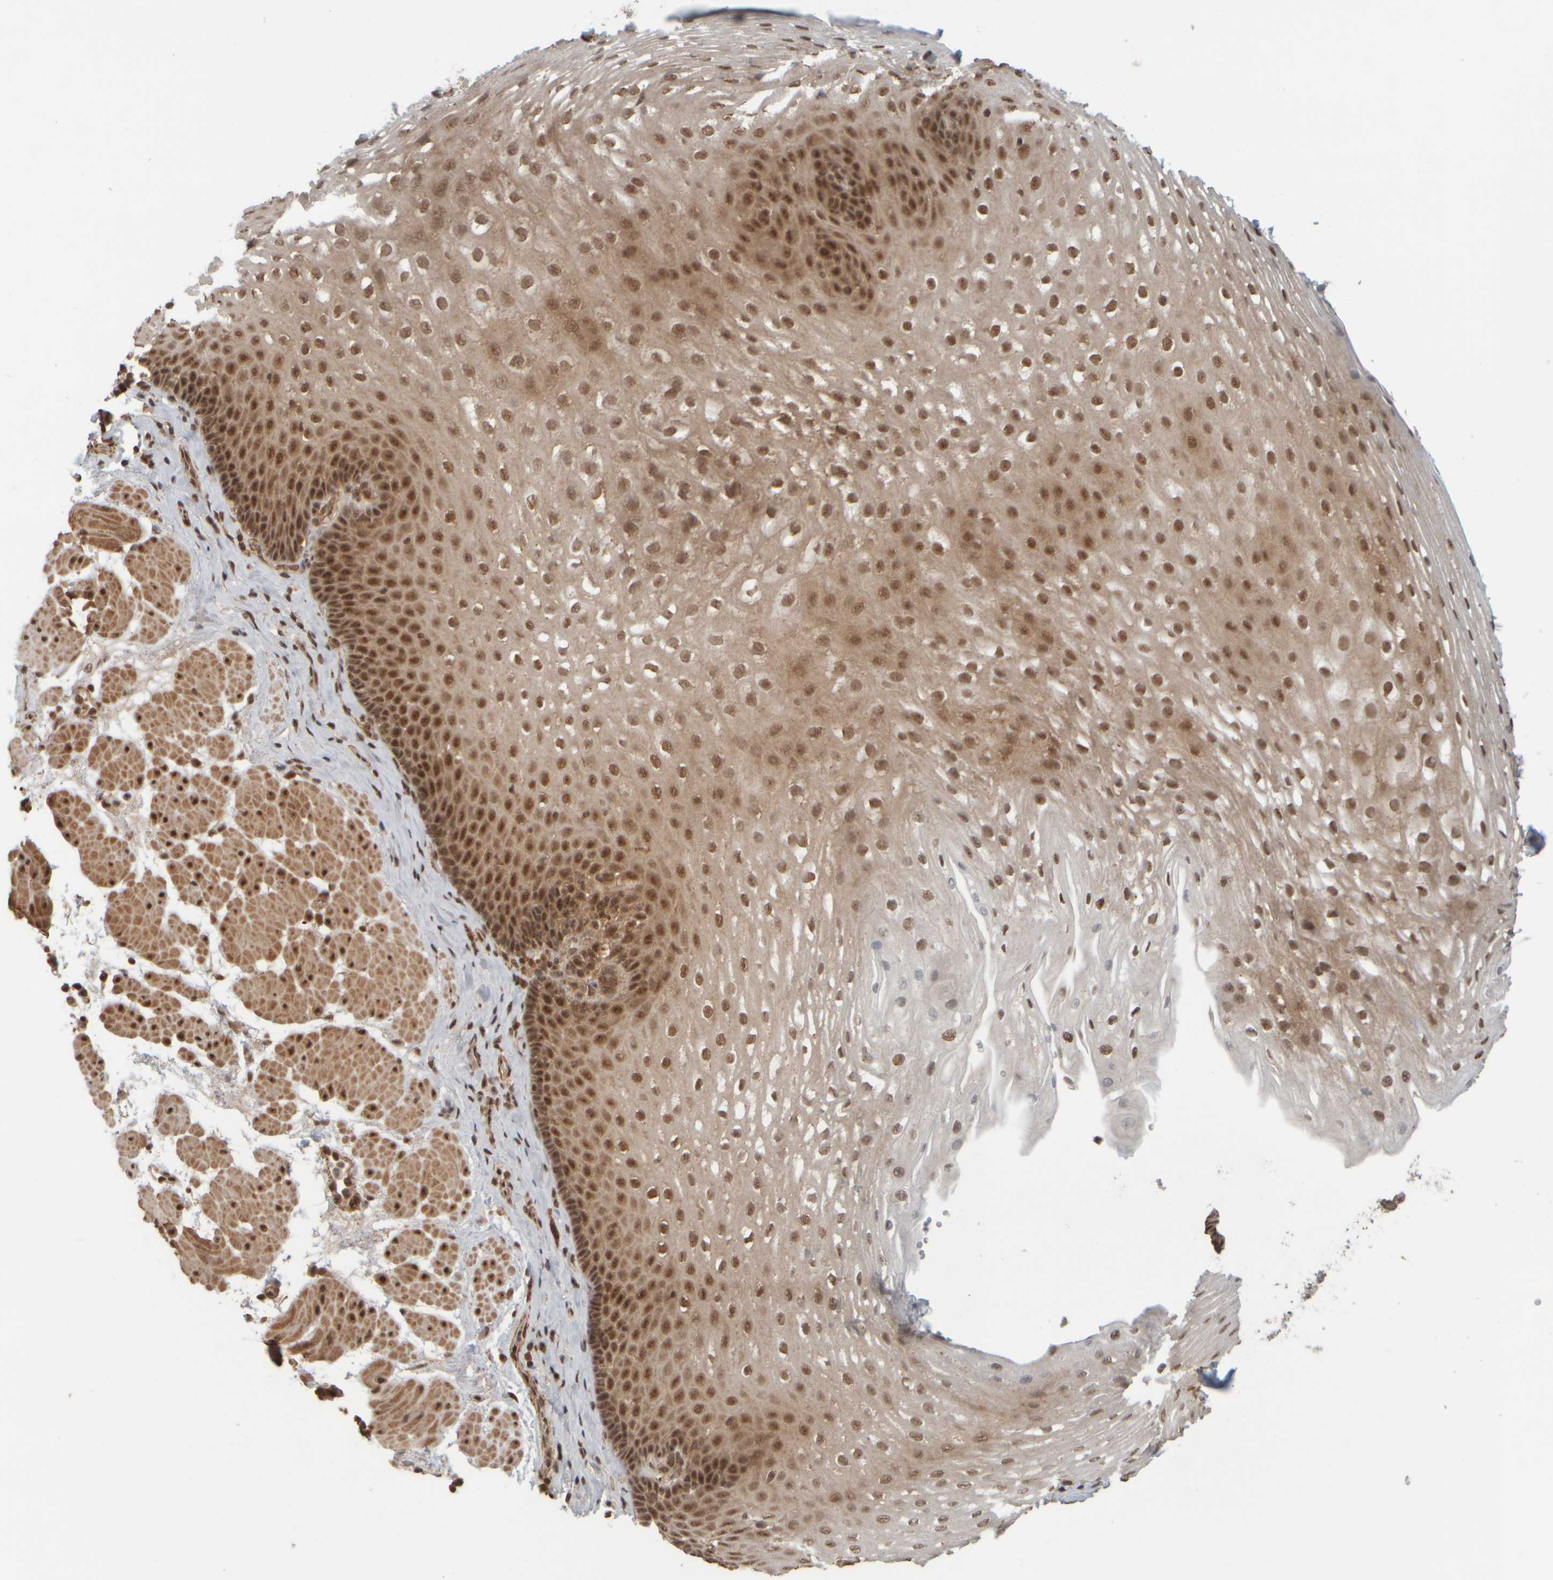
{"staining": {"intensity": "moderate", "quantity": ">75%", "location": "cytoplasmic/membranous,nuclear"}, "tissue": "esophagus", "cell_type": "Squamous epithelial cells", "image_type": "normal", "snomed": [{"axis": "morphology", "description": "Normal tissue, NOS"}, {"axis": "topography", "description": "Esophagus"}], "caption": "Immunohistochemical staining of normal human esophagus shows moderate cytoplasmic/membranous,nuclear protein staining in approximately >75% of squamous epithelial cells. (brown staining indicates protein expression, while blue staining denotes nuclei).", "gene": "SYNRG", "patient": {"sex": "female", "age": 66}}